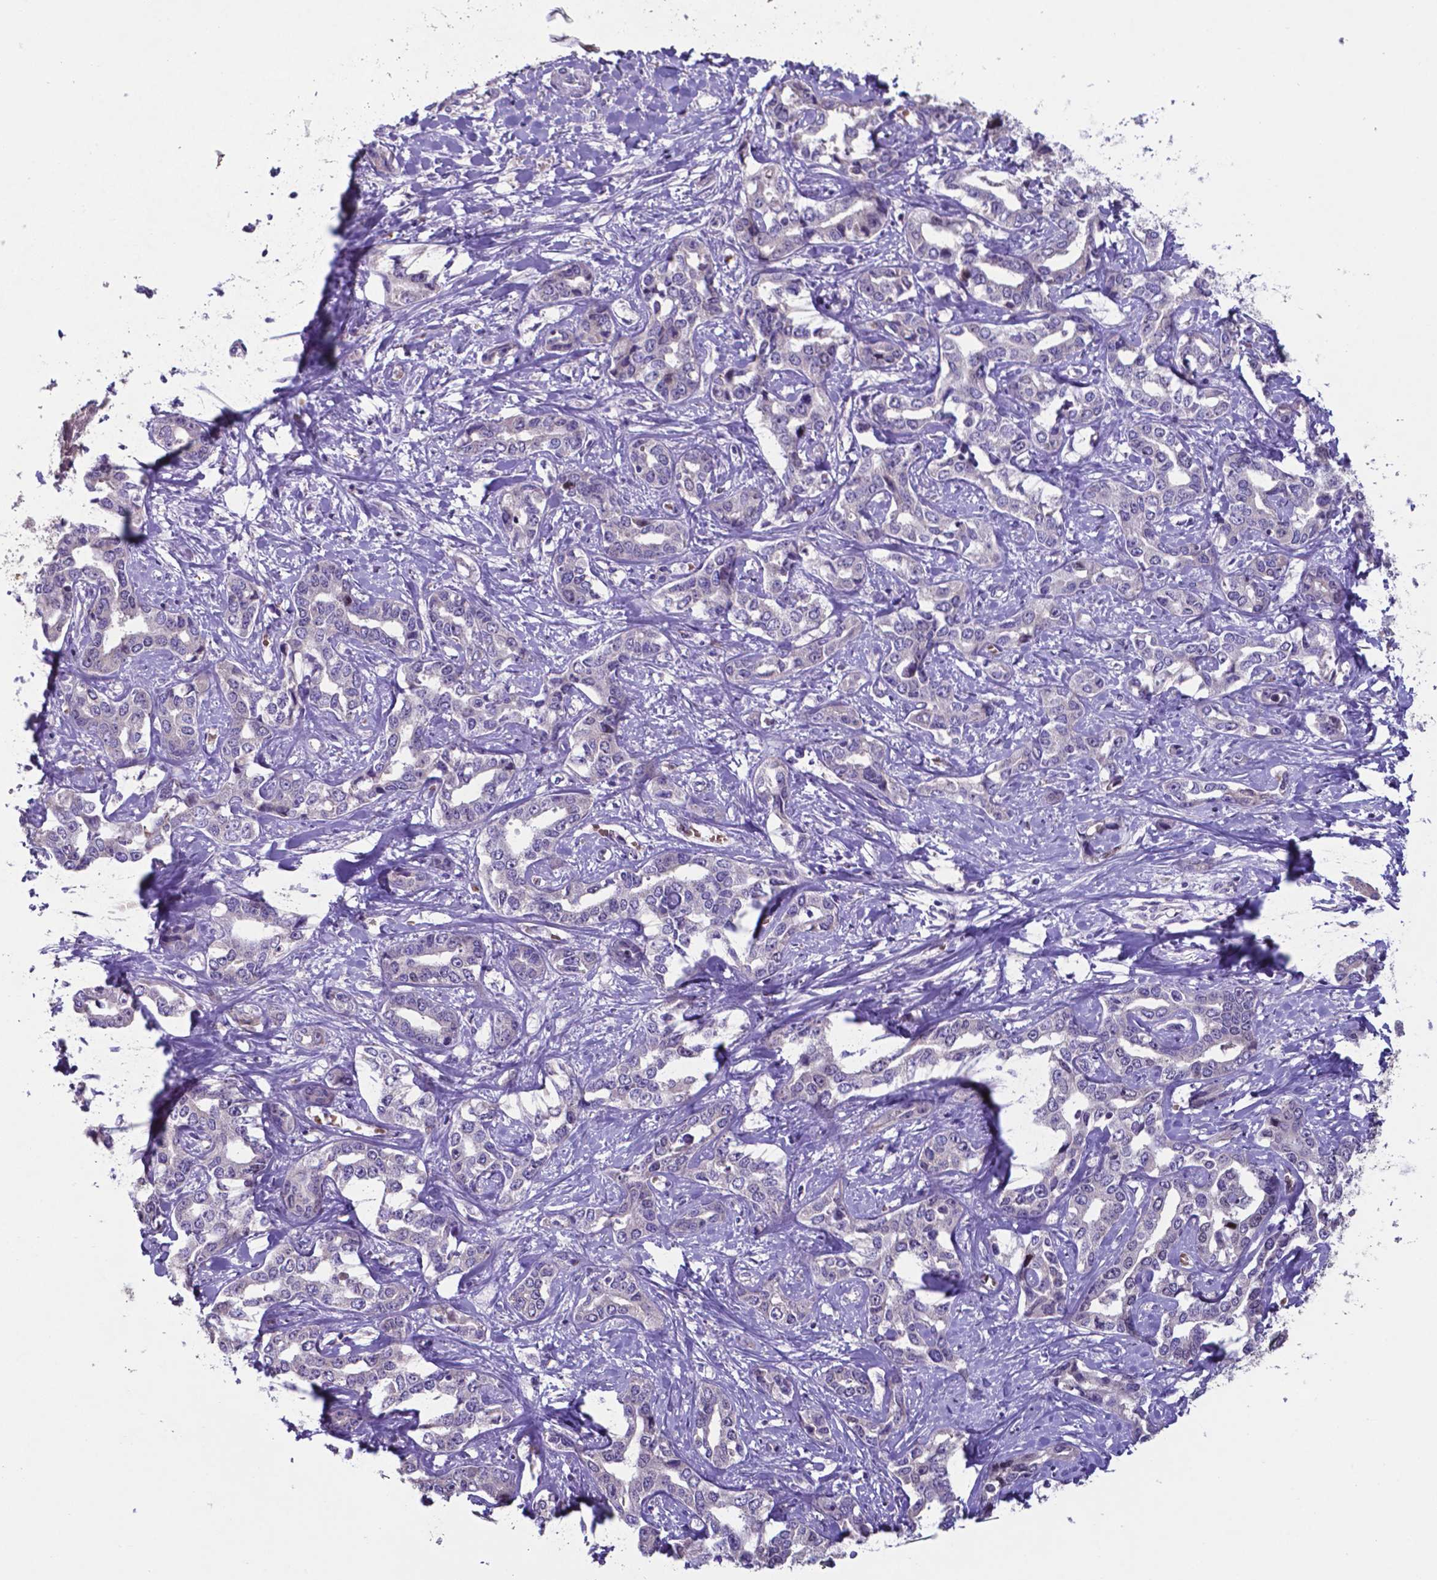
{"staining": {"intensity": "negative", "quantity": "none", "location": "none"}, "tissue": "liver cancer", "cell_type": "Tumor cells", "image_type": "cancer", "snomed": [{"axis": "morphology", "description": "Cholangiocarcinoma"}, {"axis": "topography", "description": "Liver"}], "caption": "Human cholangiocarcinoma (liver) stained for a protein using immunohistochemistry displays no staining in tumor cells.", "gene": "TYRO3", "patient": {"sex": "male", "age": 59}}